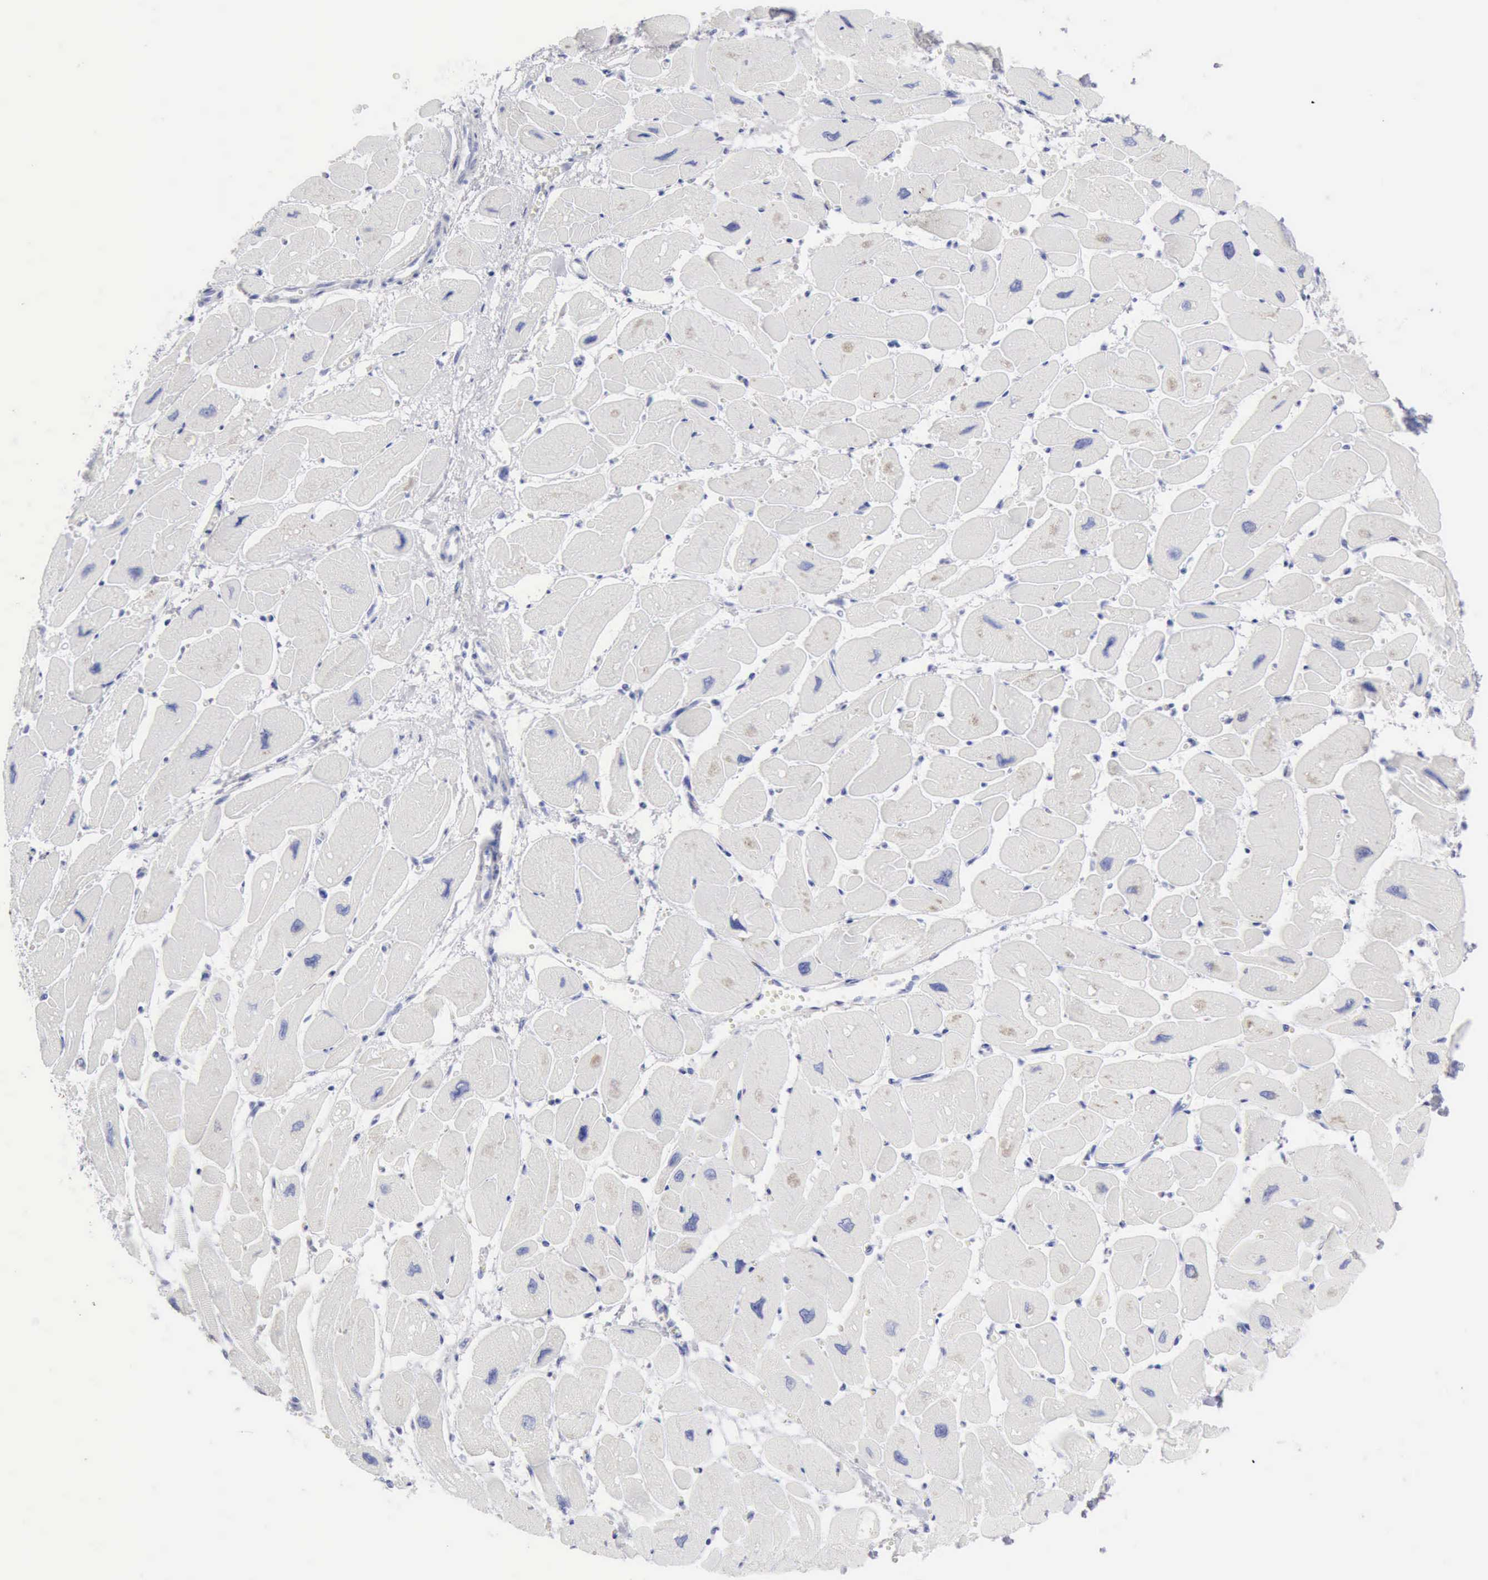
{"staining": {"intensity": "negative", "quantity": "none", "location": "none"}, "tissue": "heart muscle", "cell_type": "Cardiomyocytes", "image_type": "normal", "snomed": [{"axis": "morphology", "description": "Normal tissue, NOS"}, {"axis": "topography", "description": "Heart"}], "caption": "DAB (3,3'-diaminobenzidine) immunohistochemical staining of unremarkable human heart muscle displays no significant staining in cardiomyocytes. (IHC, brightfield microscopy, high magnification).", "gene": "KRT5", "patient": {"sex": "female", "age": 54}}